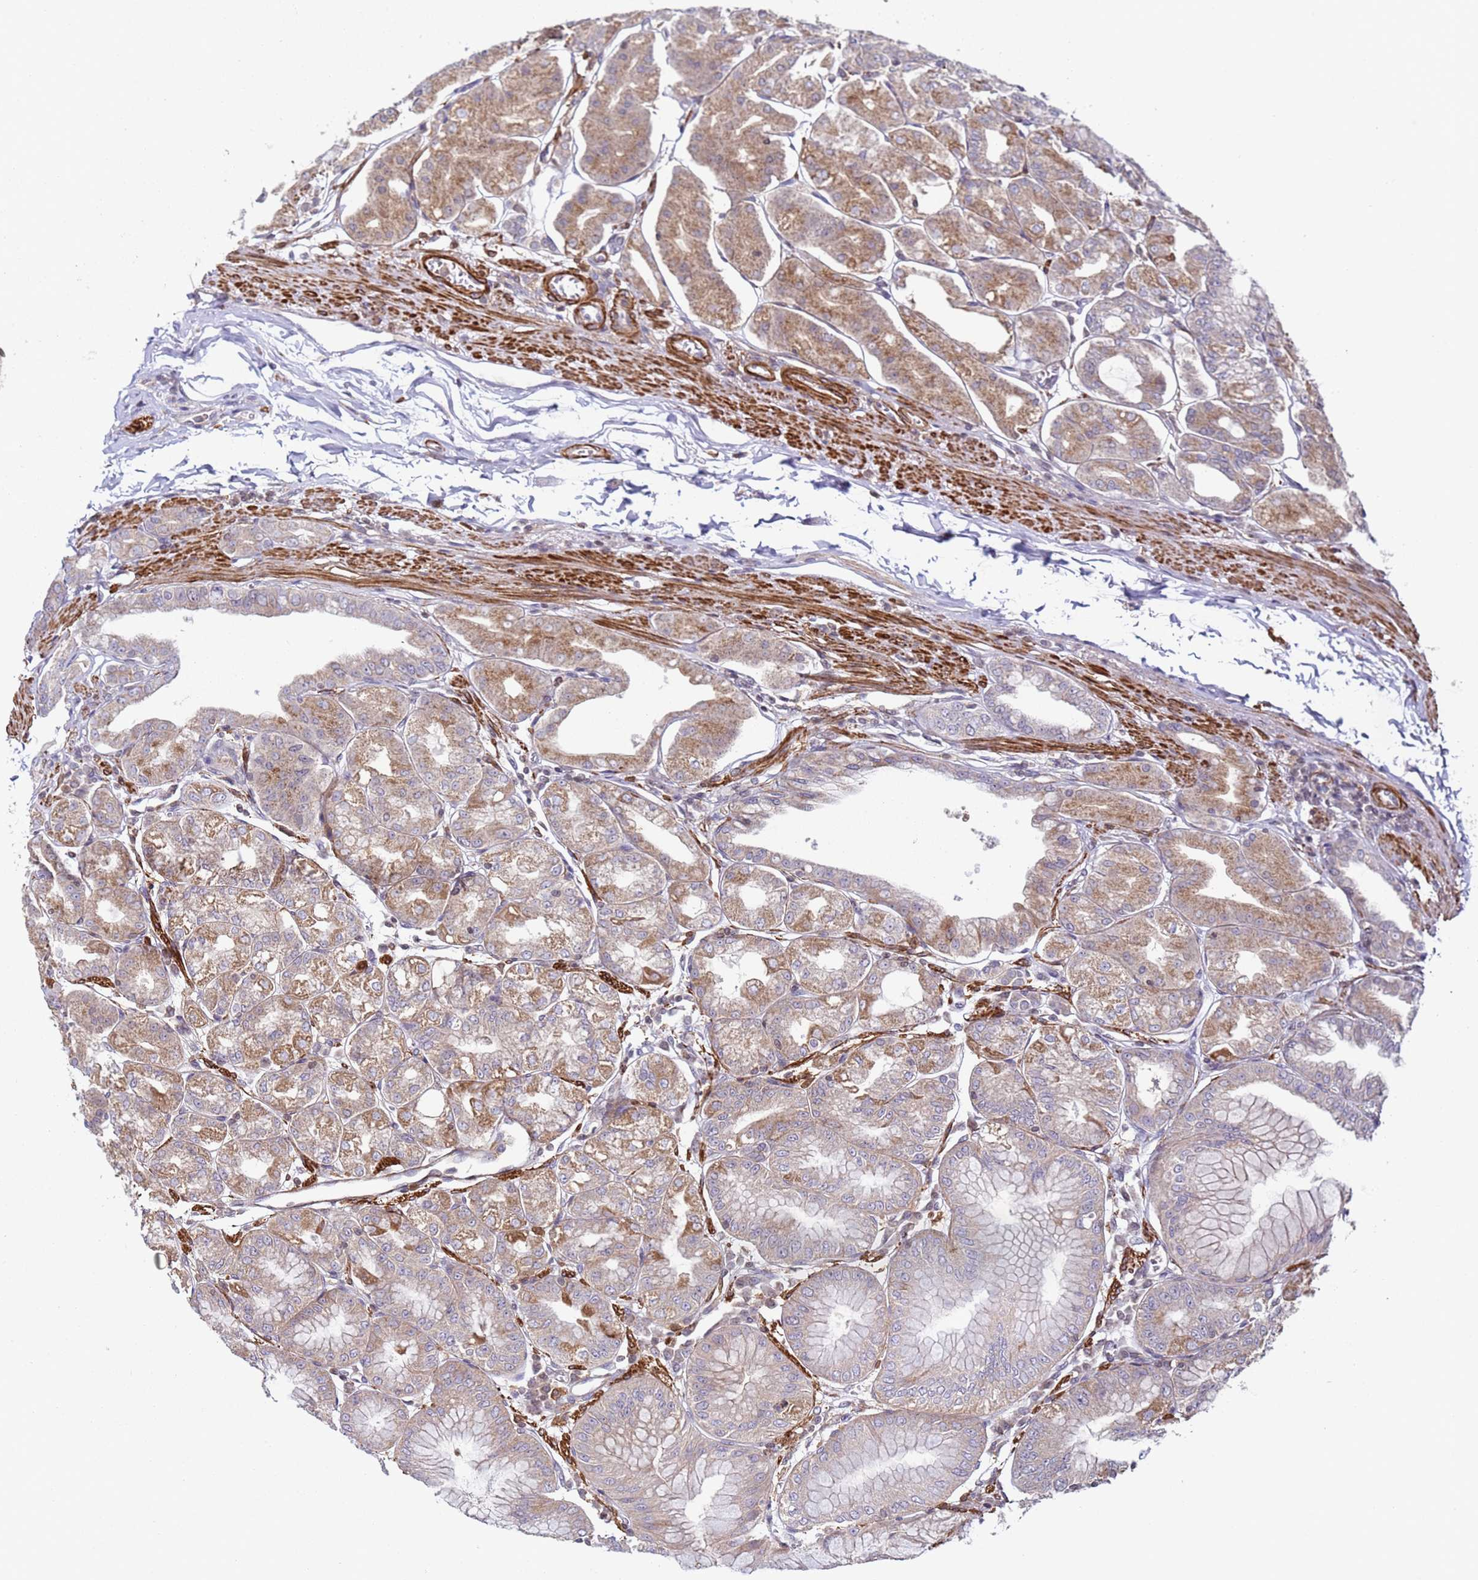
{"staining": {"intensity": "moderate", "quantity": "25%-75%", "location": "cytoplasmic/membranous"}, "tissue": "stomach", "cell_type": "Glandular cells", "image_type": "normal", "snomed": [{"axis": "morphology", "description": "Normal tissue, NOS"}, {"axis": "topography", "description": "Stomach, lower"}], "caption": "A micrograph showing moderate cytoplasmic/membranous positivity in approximately 25%-75% of glandular cells in normal stomach, as visualized by brown immunohistochemical staining.", "gene": "SNAPC4", "patient": {"sex": "male", "age": 71}}